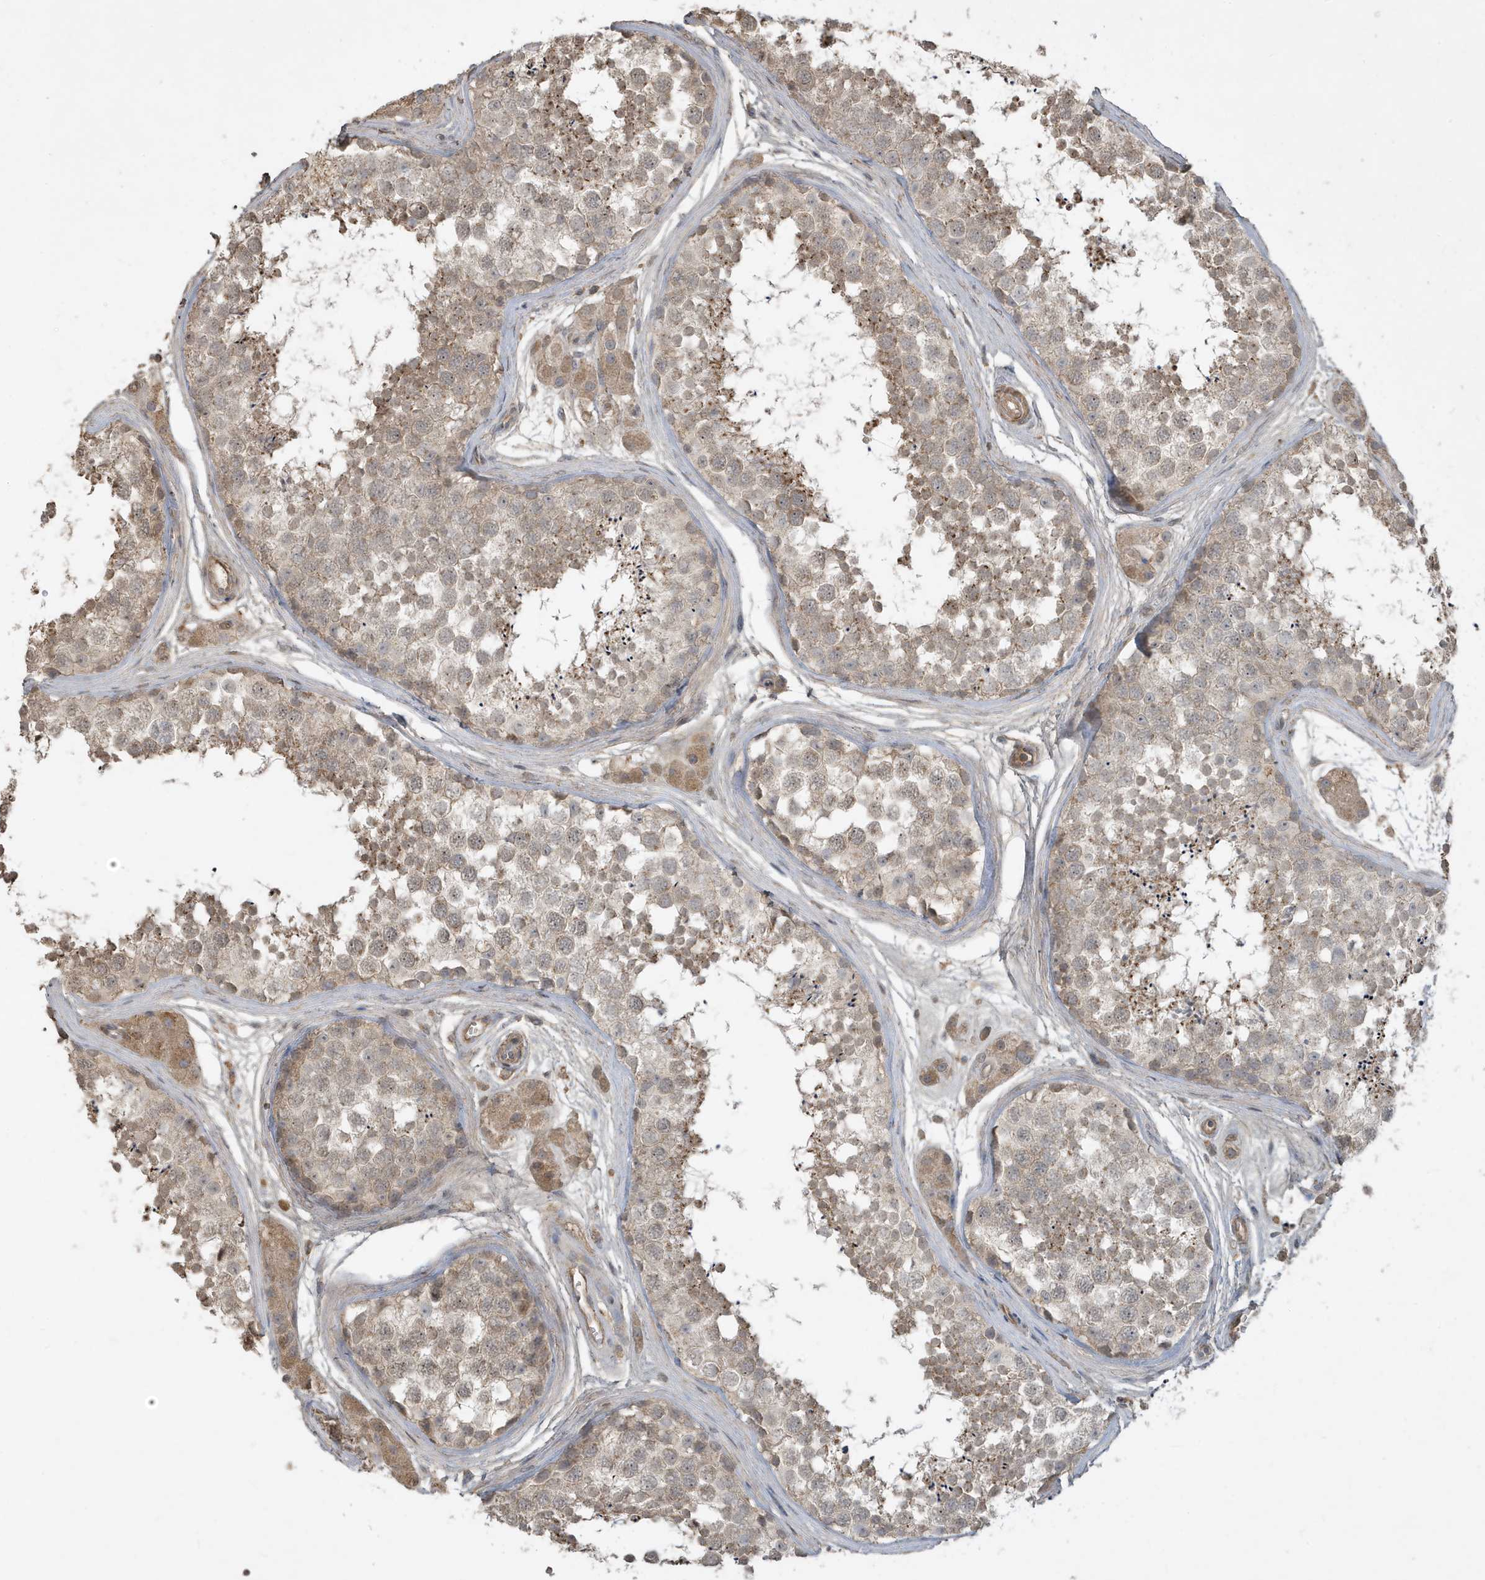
{"staining": {"intensity": "weak", "quantity": ">75%", "location": "cytoplasmic/membranous"}, "tissue": "testis", "cell_type": "Cells in seminiferous ducts", "image_type": "normal", "snomed": [{"axis": "morphology", "description": "Normal tissue, NOS"}, {"axis": "topography", "description": "Testis"}], "caption": "Approximately >75% of cells in seminiferous ducts in benign human testis show weak cytoplasmic/membranous protein positivity as visualized by brown immunohistochemical staining.", "gene": "PRRT3", "patient": {"sex": "male", "age": 56}}